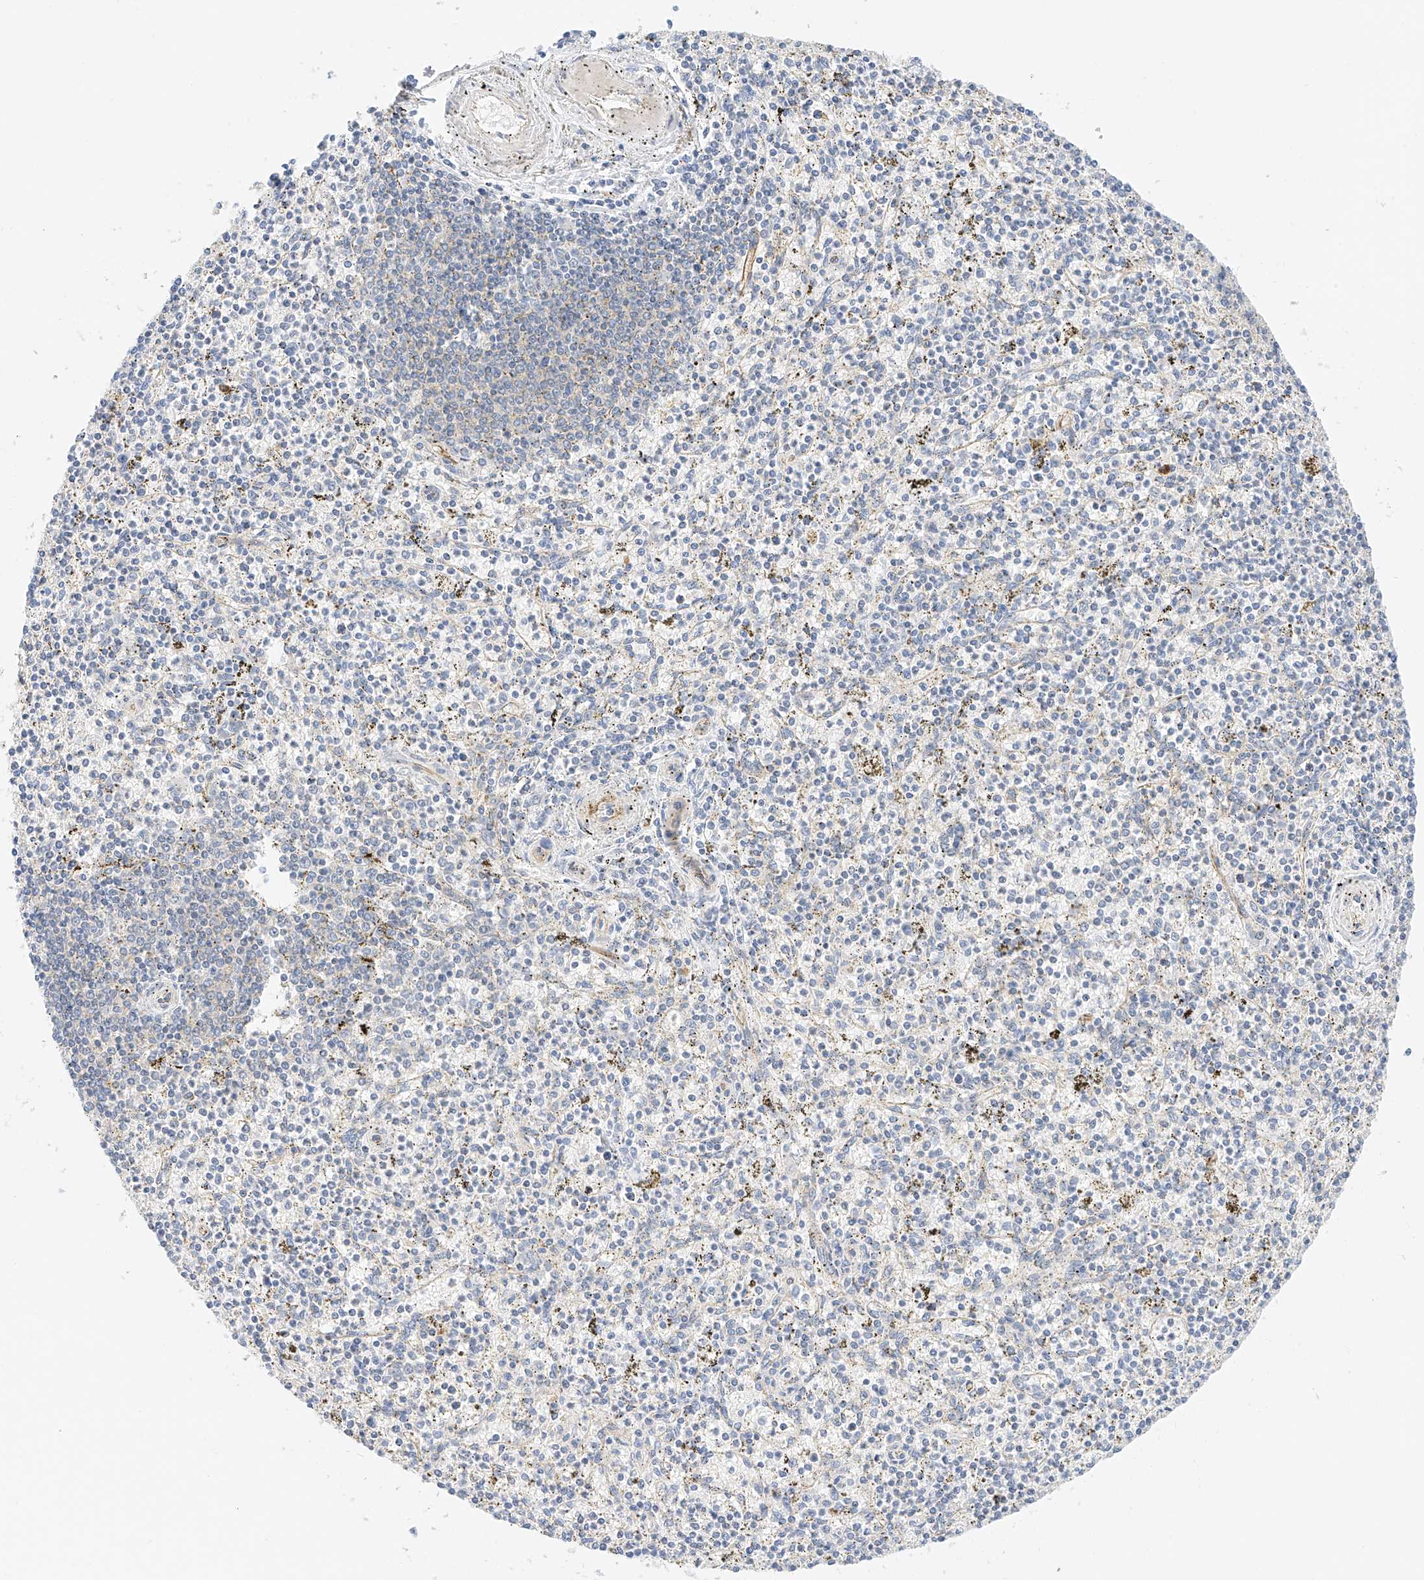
{"staining": {"intensity": "negative", "quantity": "none", "location": "none"}, "tissue": "spleen", "cell_type": "Cells in red pulp", "image_type": "normal", "snomed": [{"axis": "morphology", "description": "Normal tissue, NOS"}, {"axis": "topography", "description": "Spleen"}], "caption": "Immunohistochemical staining of benign spleen exhibits no significant expression in cells in red pulp. (Brightfield microscopy of DAB (3,3'-diaminobenzidine) IHC at high magnification).", "gene": "CDCP2", "patient": {"sex": "male", "age": 72}}